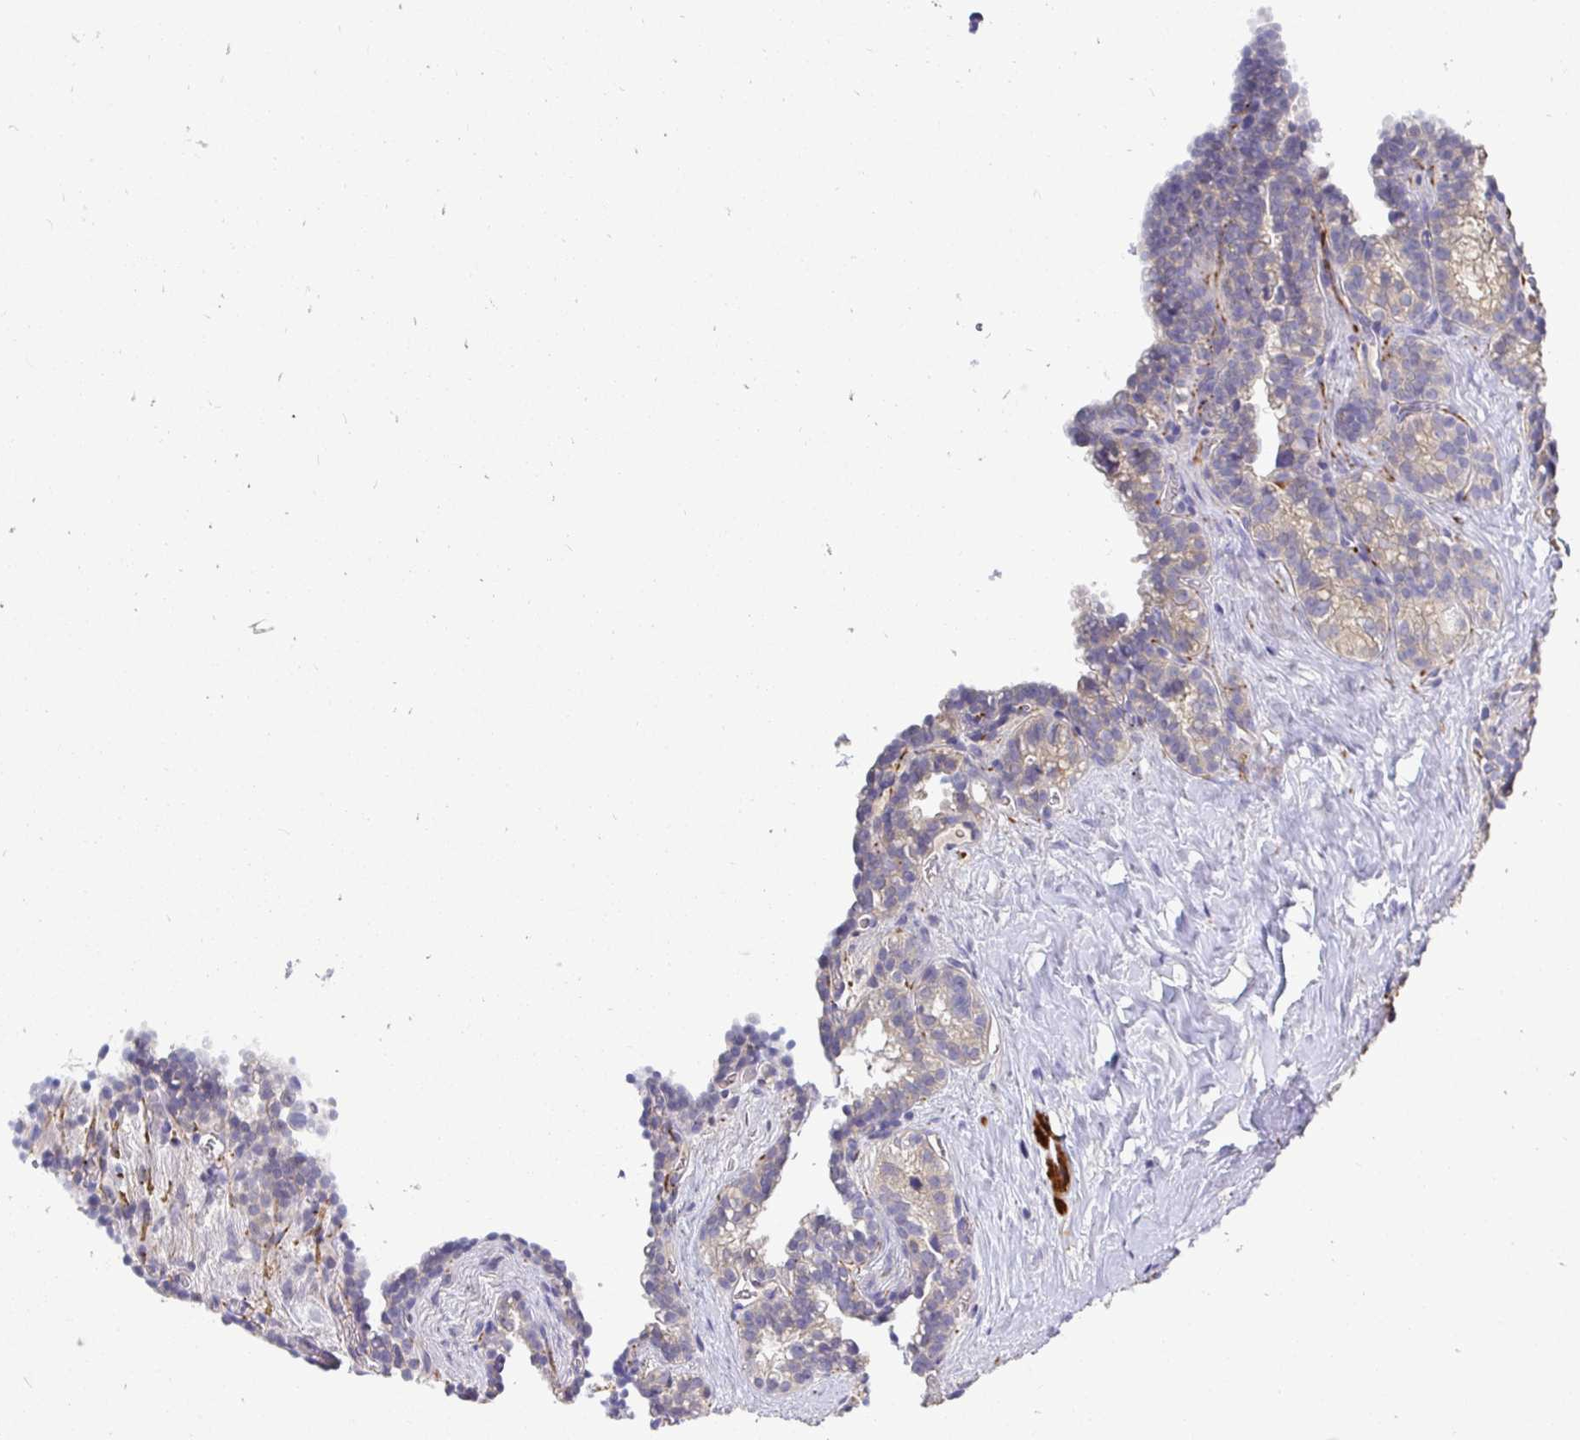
{"staining": {"intensity": "weak", "quantity": "25%-75%", "location": "cytoplasmic/membranous"}, "tissue": "seminal vesicle", "cell_type": "Glandular cells", "image_type": "normal", "snomed": [{"axis": "morphology", "description": "Normal tissue, NOS"}, {"axis": "topography", "description": "Seminal veicle"}], "caption": "Approximately 25%-75% of glandular cells in benign human seminal vesicle demonstrate weak cytoplasmic/membranous protein expression as visualized by brown immunohistochemical staining.", "gene": "KIF21A", "patient": {"sex": "male", "age": 47}}